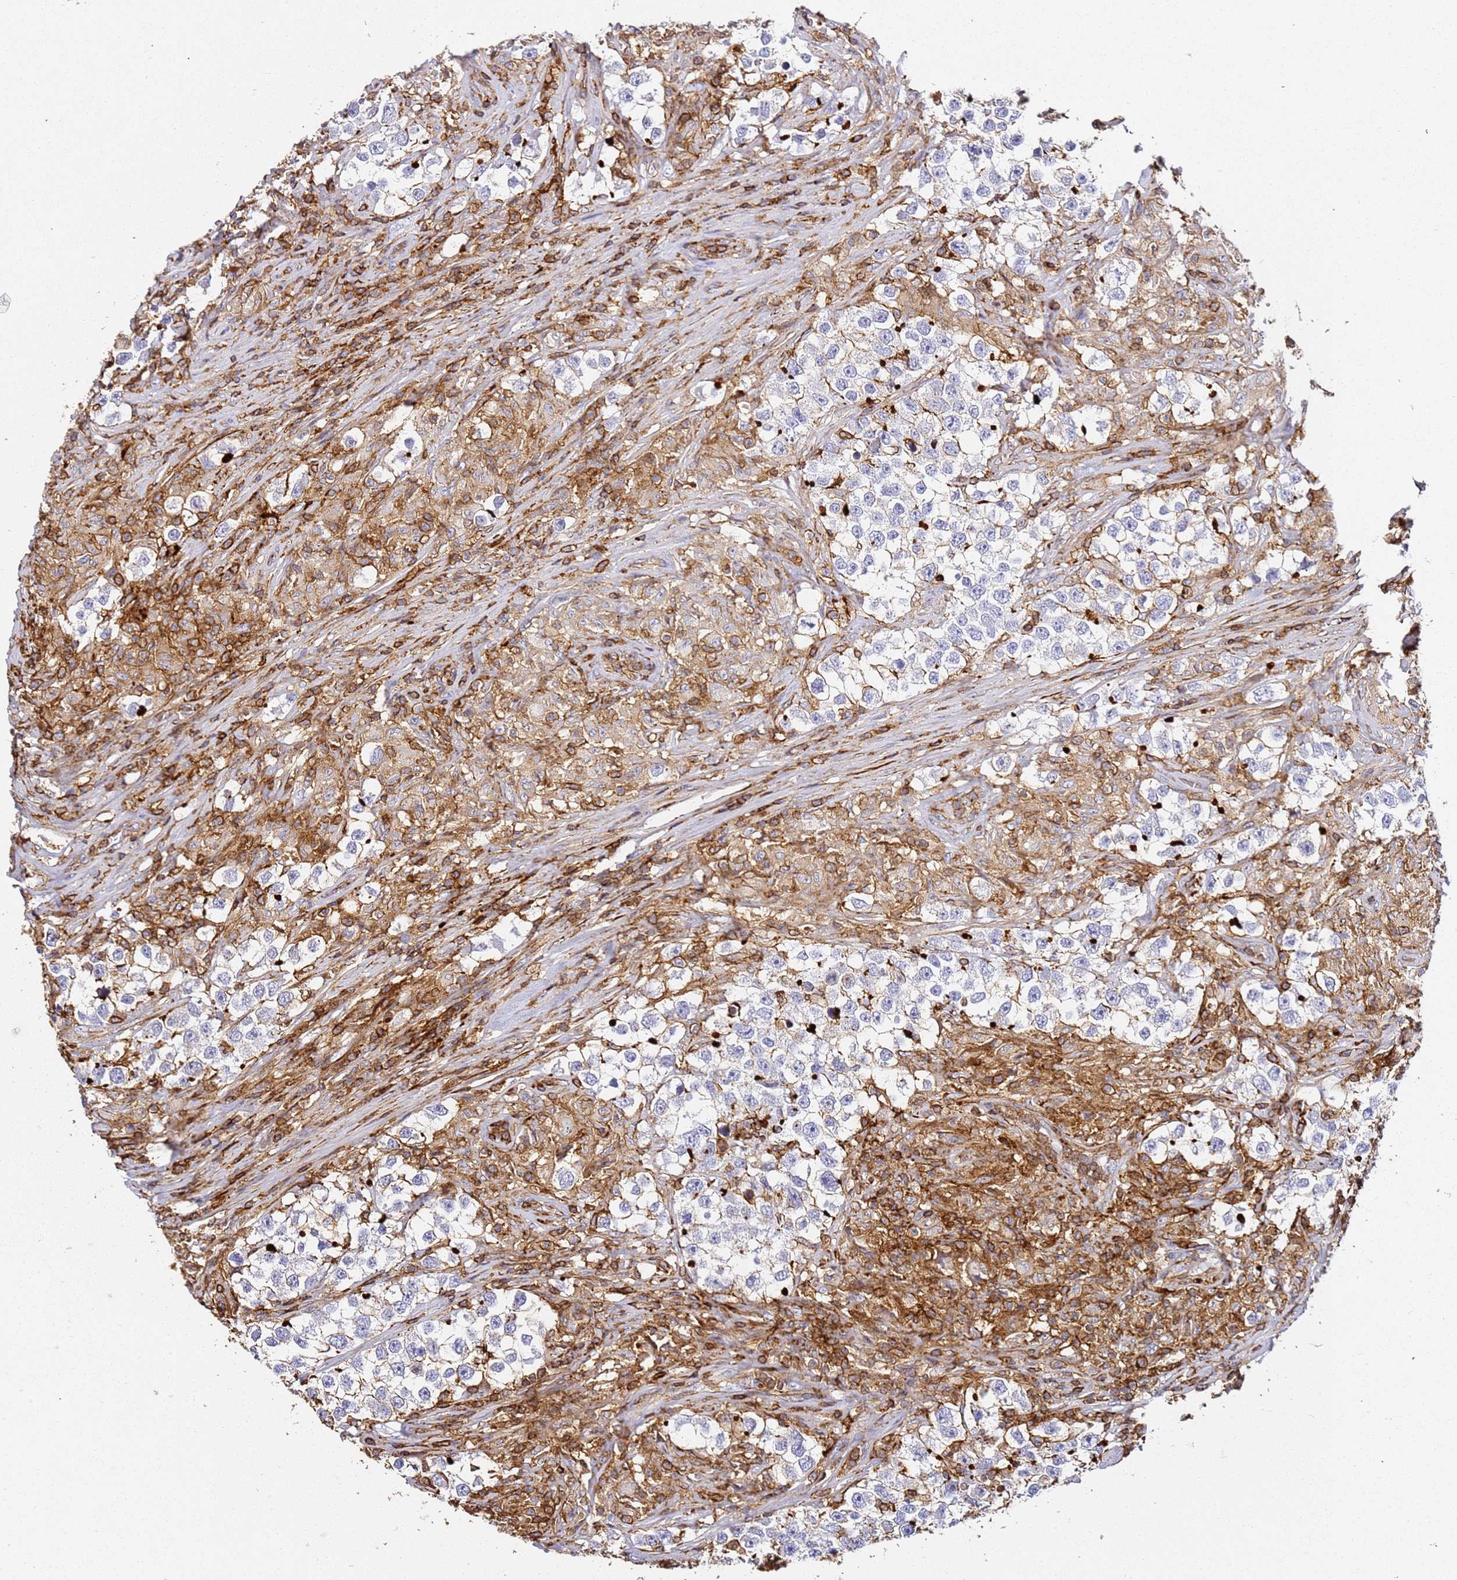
{"staining": {"intensity": "negative", "quantity": "none", "location": "none"}, "tissue": "testis cancer", "cell_type": "Tumor cells", "image_type": "cancer", "snomed": [{"axis": "morphology", "description": "Seminoma, NOS"}, {"axis": "topography", "description": "Testis"}], "caption": "The immunohistochemistry image has no significant staining in tumor cells of testis cancer (seminoma) tissue.", "gene": "ZNF671", "patient": {"sex": "male", "age": 46}}